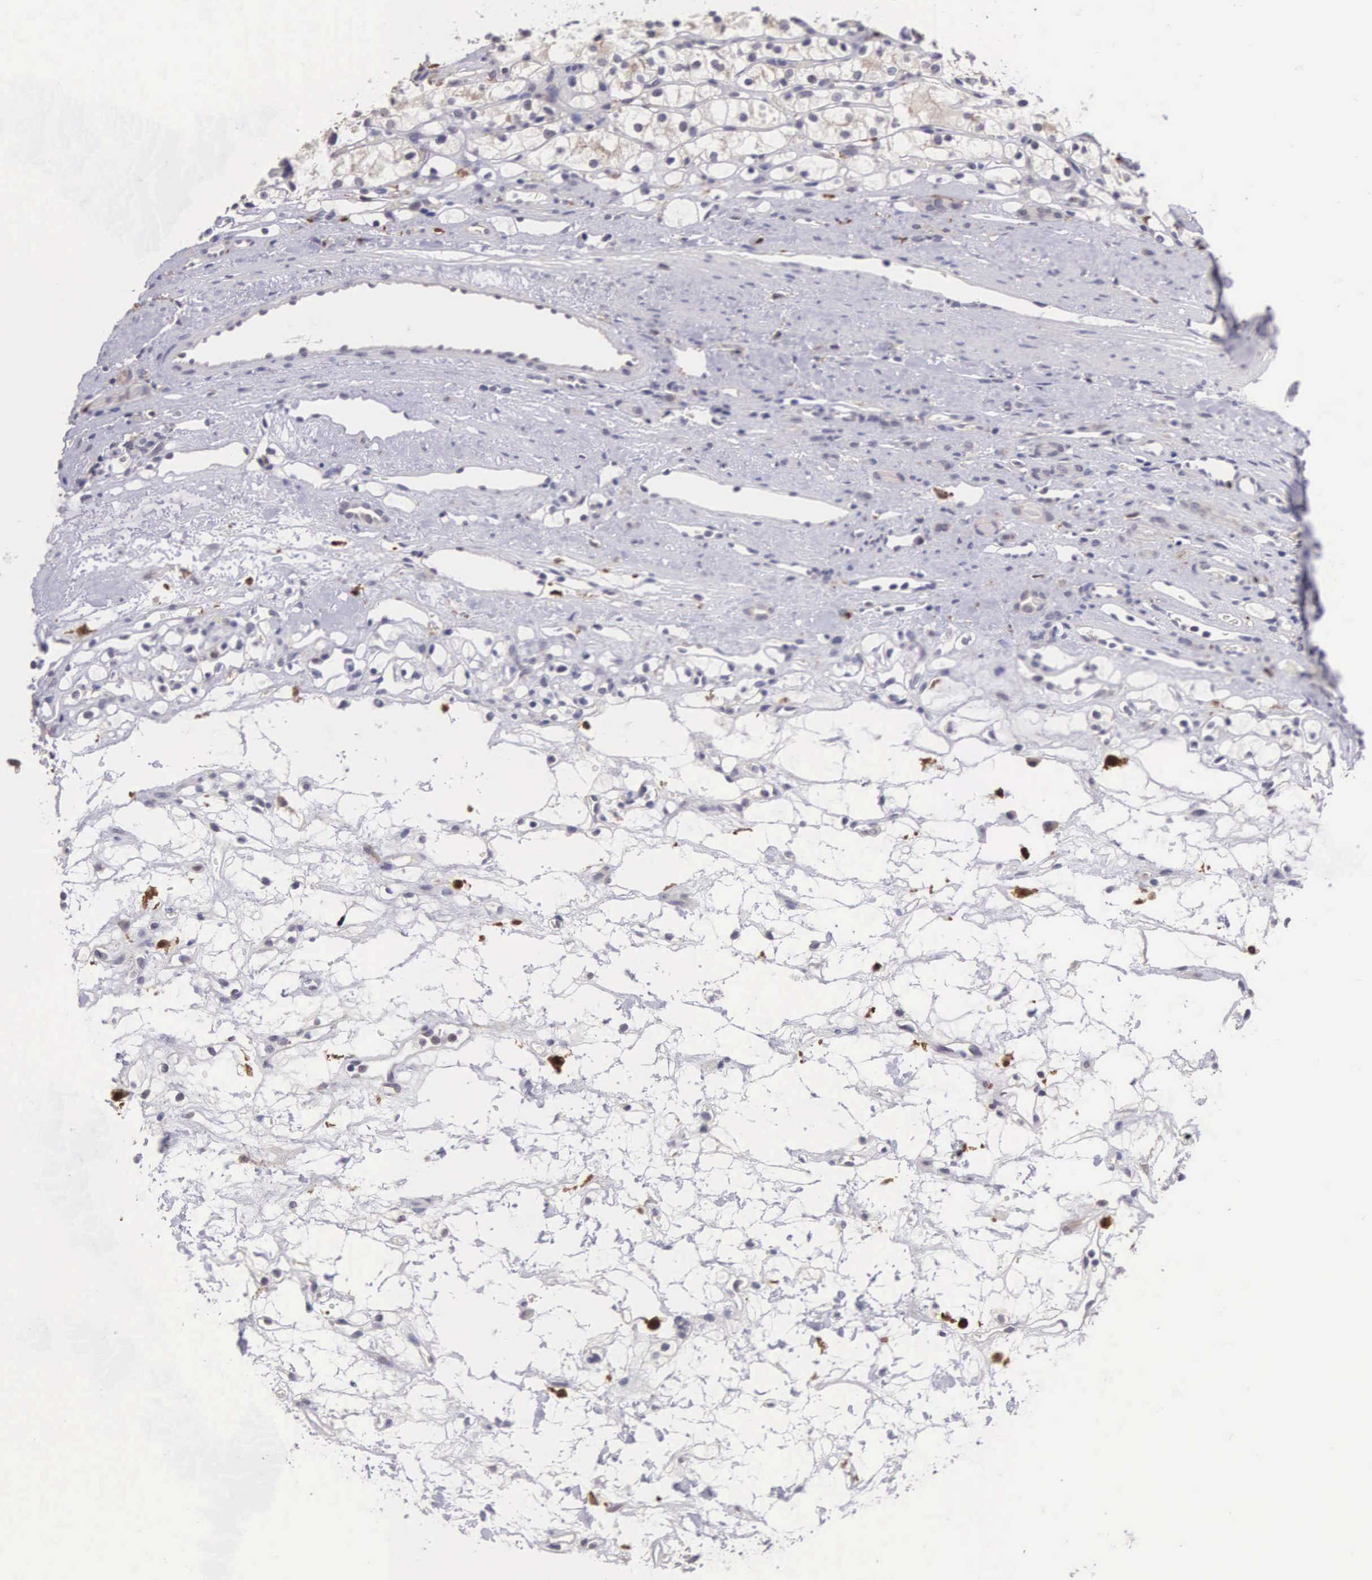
{"staining": {"intensity": "weak", "quantity": "25%-75%", "location": "cytoplasmic/membranous"}, "tissue": "renal cancer", "cell_type": "Tumor cells", "image_type": "cancer", "snomed": [{"axis": "morphology", "description": "Adenocarcinoma, NOS"}, {"axis": "topography", "description": "Kidney"}], "caption": "Approximately 25%-75% of tumor cells in human adenocarcinoma (renal) reveal weak cytoplasmic/membranous protein expression as visualized by brown immunohistochemical staining.", "gene": "CDC45", "patient": {"sex": "female", "age": 60}}